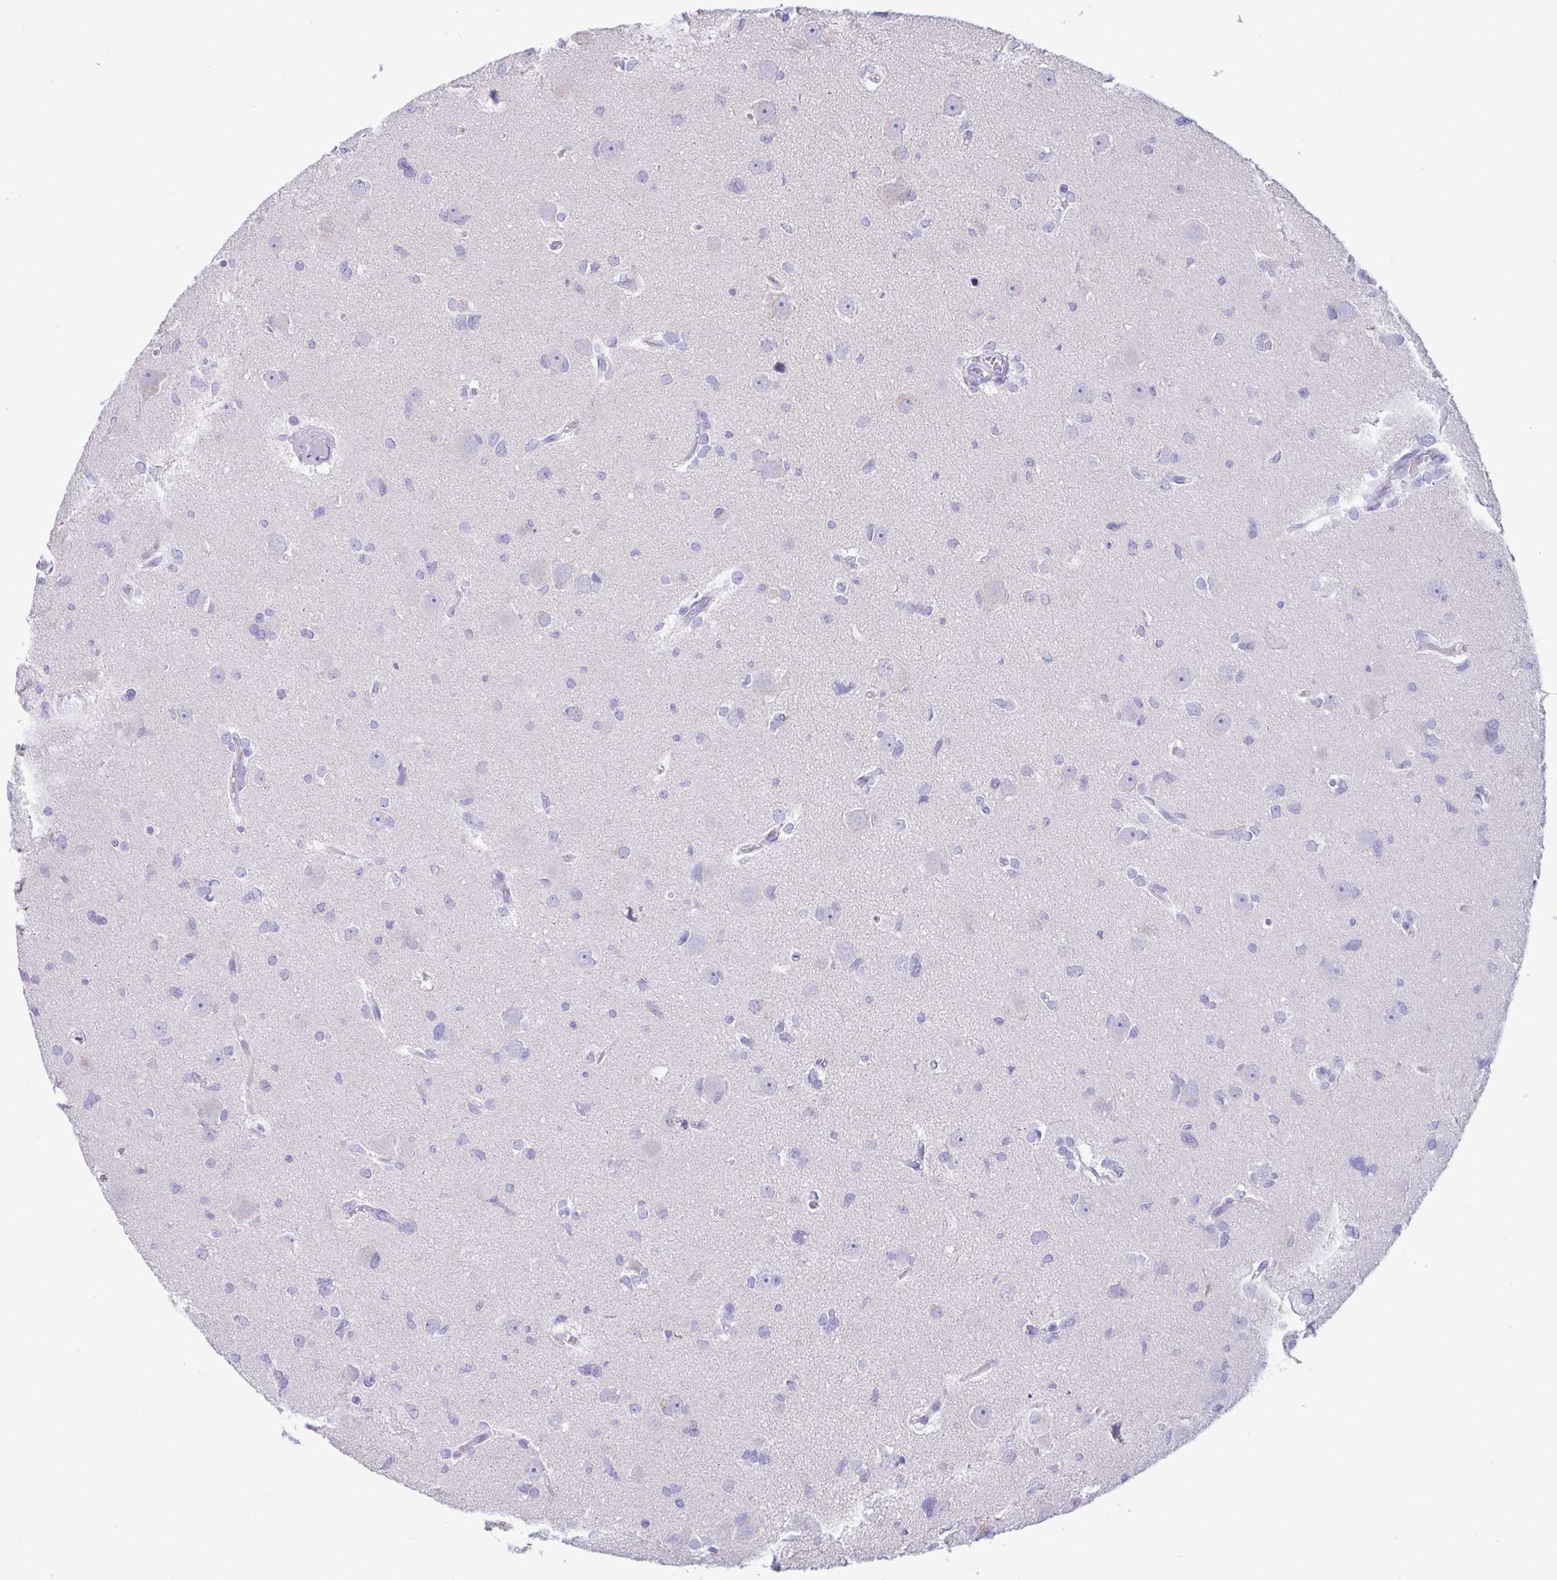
{"staining": {"intensity": "negative", "quantity": "none", "location": "none"}, "tissue": "glioma", "cell_type": "Tumor cells", "image_type": "cancer", "snomed": [{"axis": "morphology", "description": "Glioma, malignant, High grade"}, {"axis": "topography", "description": "Brain"}], "caption": "Immunohistochemistry (IHC) image of glioma stained for a protein (brown), which exhibits no staining in tumor cells.", "gene": "NLRP8", "patient": {"sex": "male", "age": 23}}